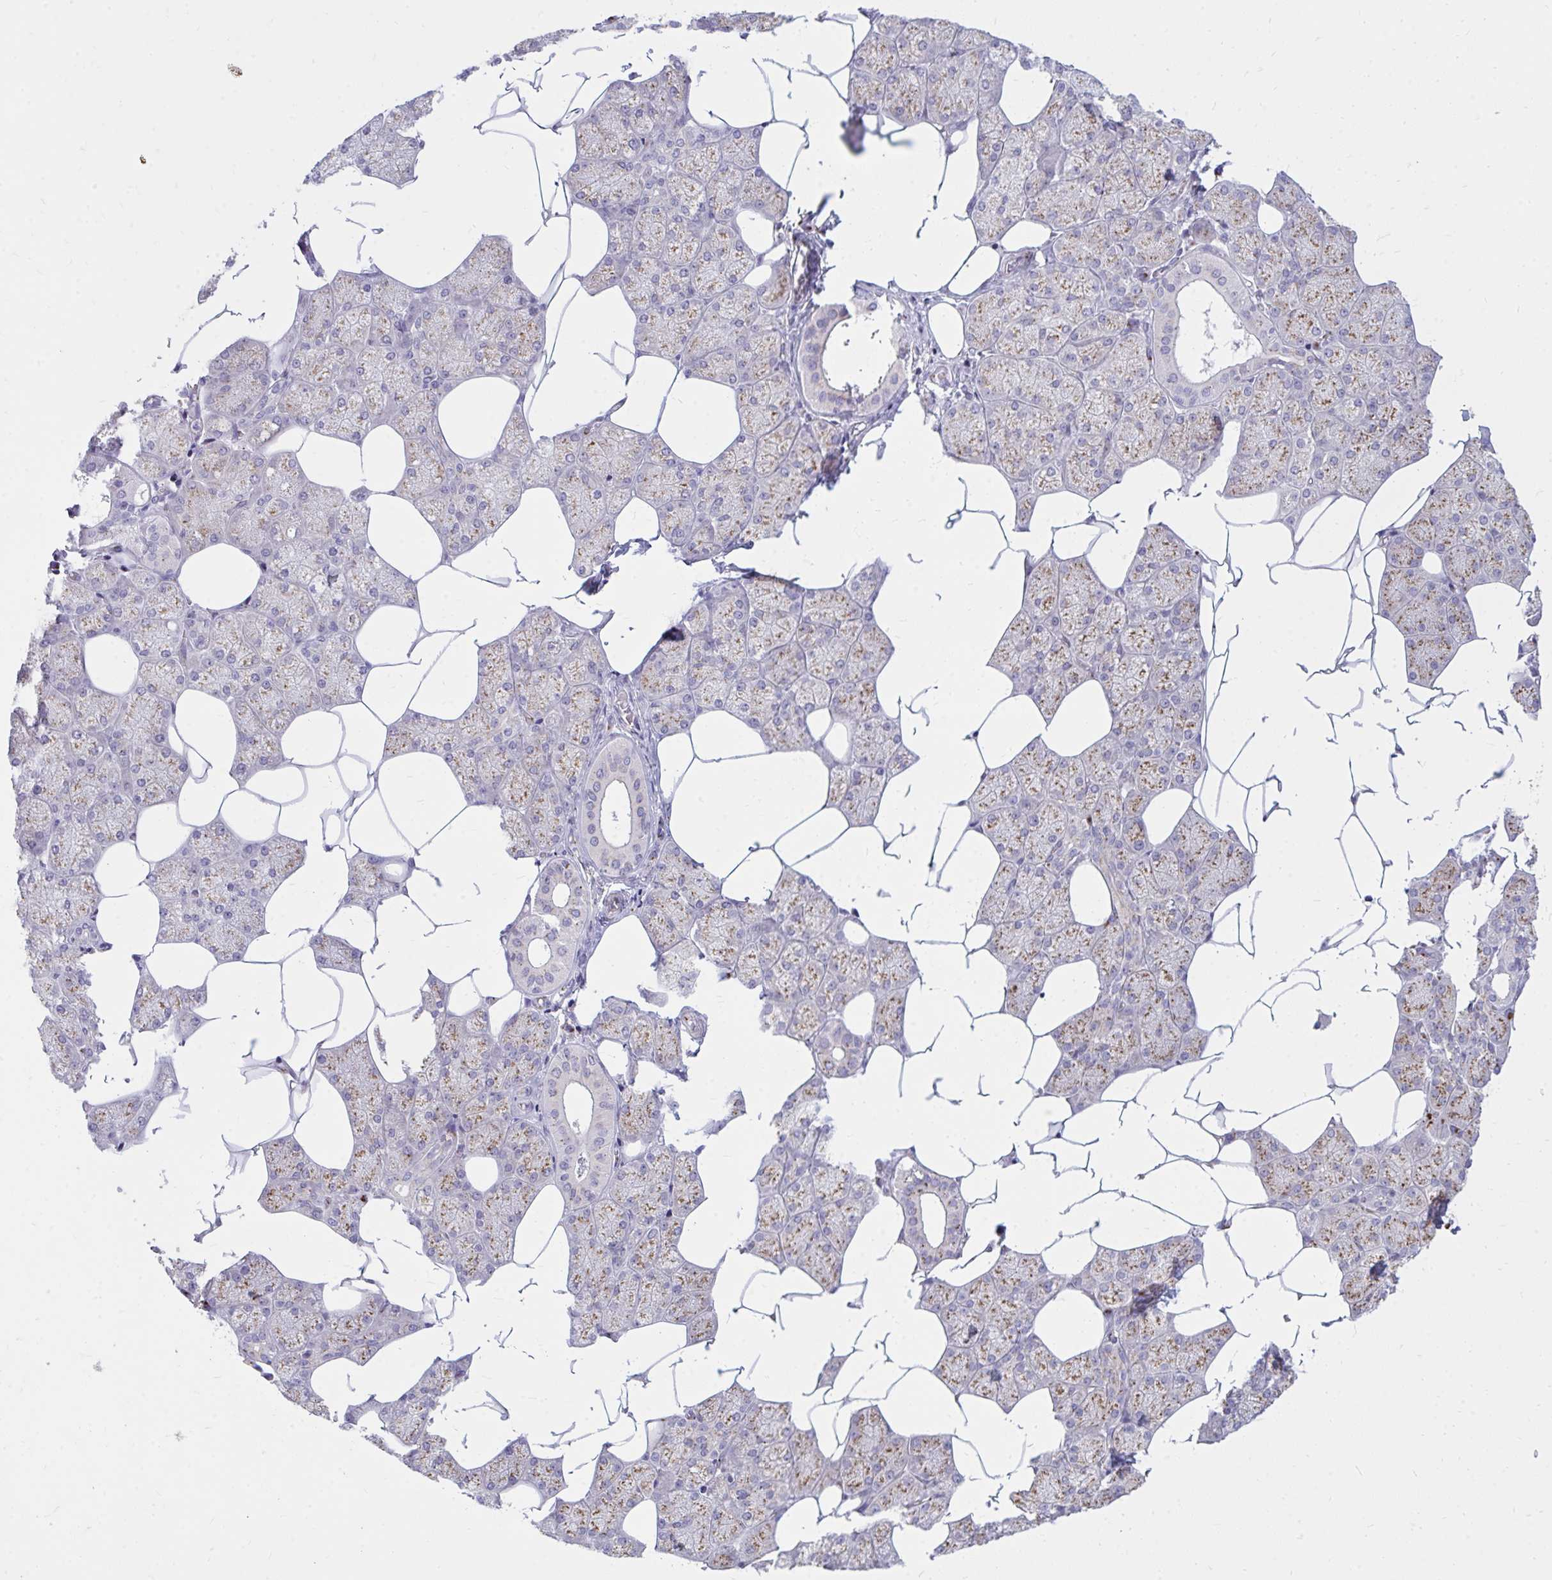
{"staining": {"intensity": "moderate", "quantity": ">75%", "location": "cytoplasmic/membranous"}, "tissue": "salivary gland", "cell_type": "Glandular cells", "image_type": "normal", "snomed": [{"axis": "morphology", "description": "Normal tissue, NOS"}, {"axis": "topography", "description": "Salivary gland"}], "caption": "DAB (3,3'-diaminobenzidine) immunohistochemical staining of unremarkable salivary gland shows moderate cytoplasmic/membranous protein staining in about >75% of glandular cells.", "gene": "RAB6A", "patient": {"sex": "female", "age": 43}}